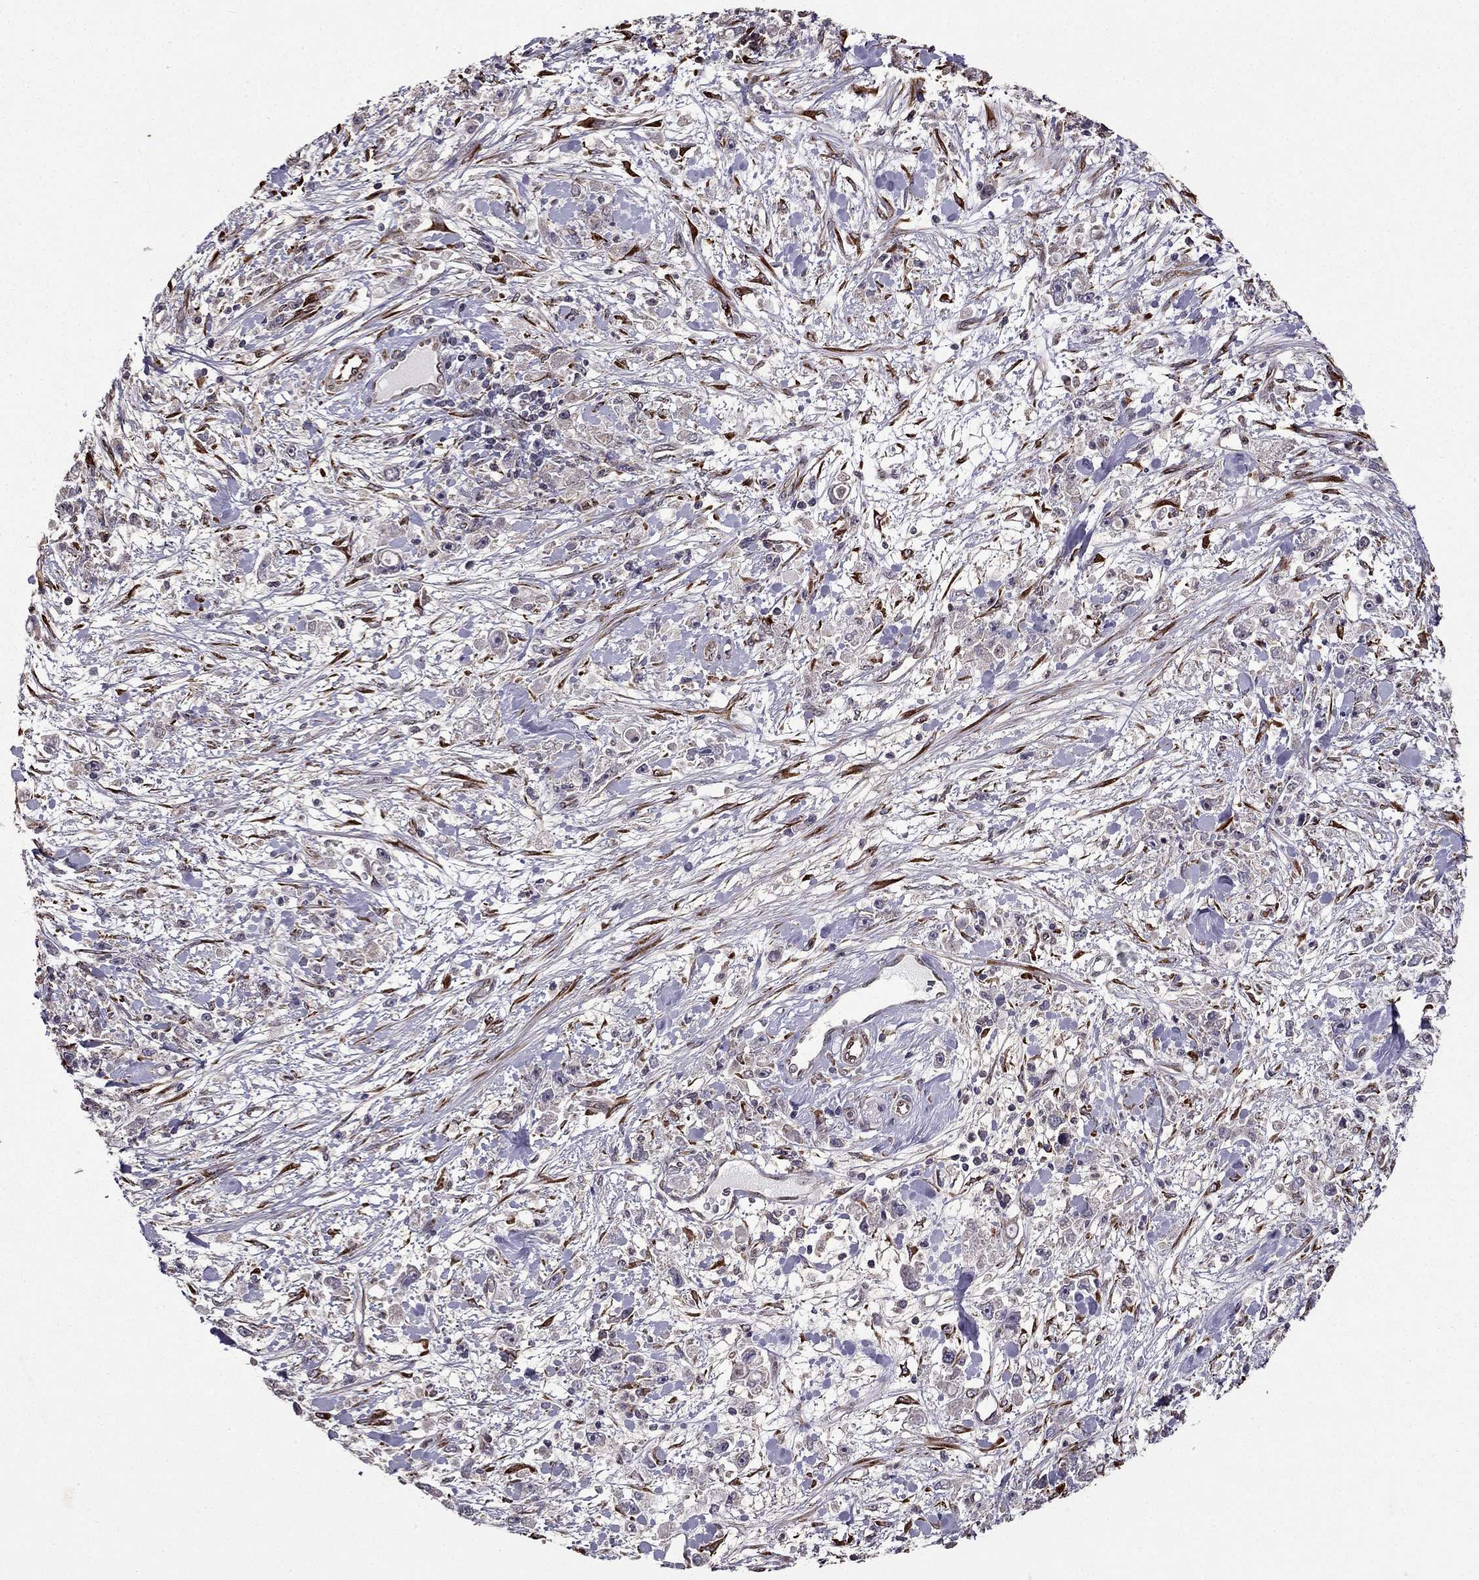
{"staining": {"intensity": "negative", "quantity": "none", "location": "none"}, "tissue": "stomach cancer", "cell_type": "Tumor cells", "image_type": "cancer", "snomed": [{"axis": "morphology", "description": "Adenocarcinoma, NOS"}, {"axis": "topography", "description": "Stomach"}], "caption": "Stomach adenocarcinoma was stained to show a protein in brown. There is no significant positivity in tumor cells.", "gene": "IKBIP", "patient": {"sex": "female", "age": 59}}